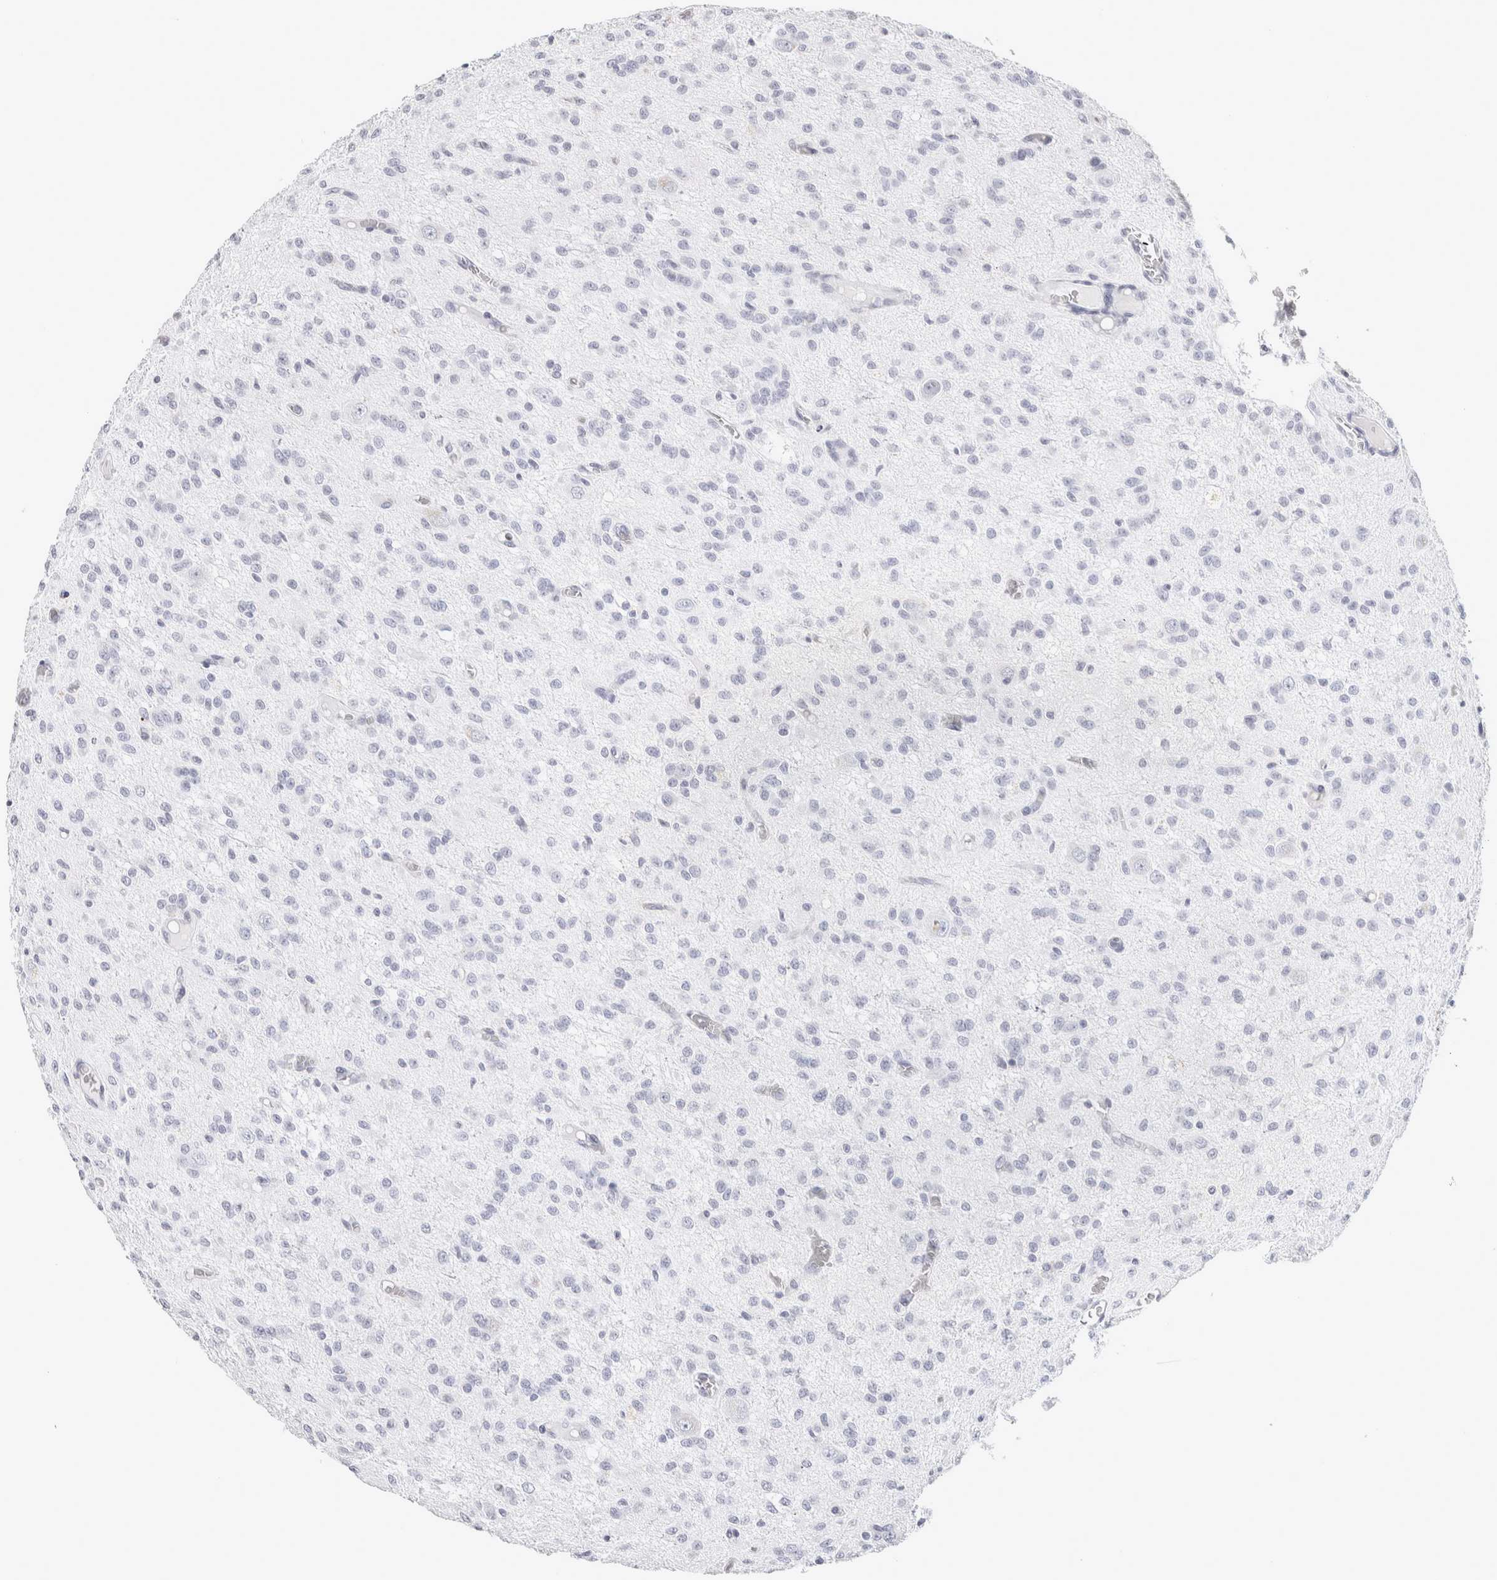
{"staining": {"intensity": "negative", "quantity": "none", "location": "none"}, "tissue": "glioma", "cell_type": "Tumor cells", "image_type": "cancer", "snomed": [{"axis": "morphology", "description": "Glioma, malignant, High grade"}, {"axis": "topography", "description": "Brain"}], "caption": "DAB (3,3'-diaminobenzidine) immunohistochemical staining of high-grade glioma (malignant) reveals no significant staining in tumor cells.", "gene": "GARIN1A", "patient": {"sex": "female", "age": 59}}